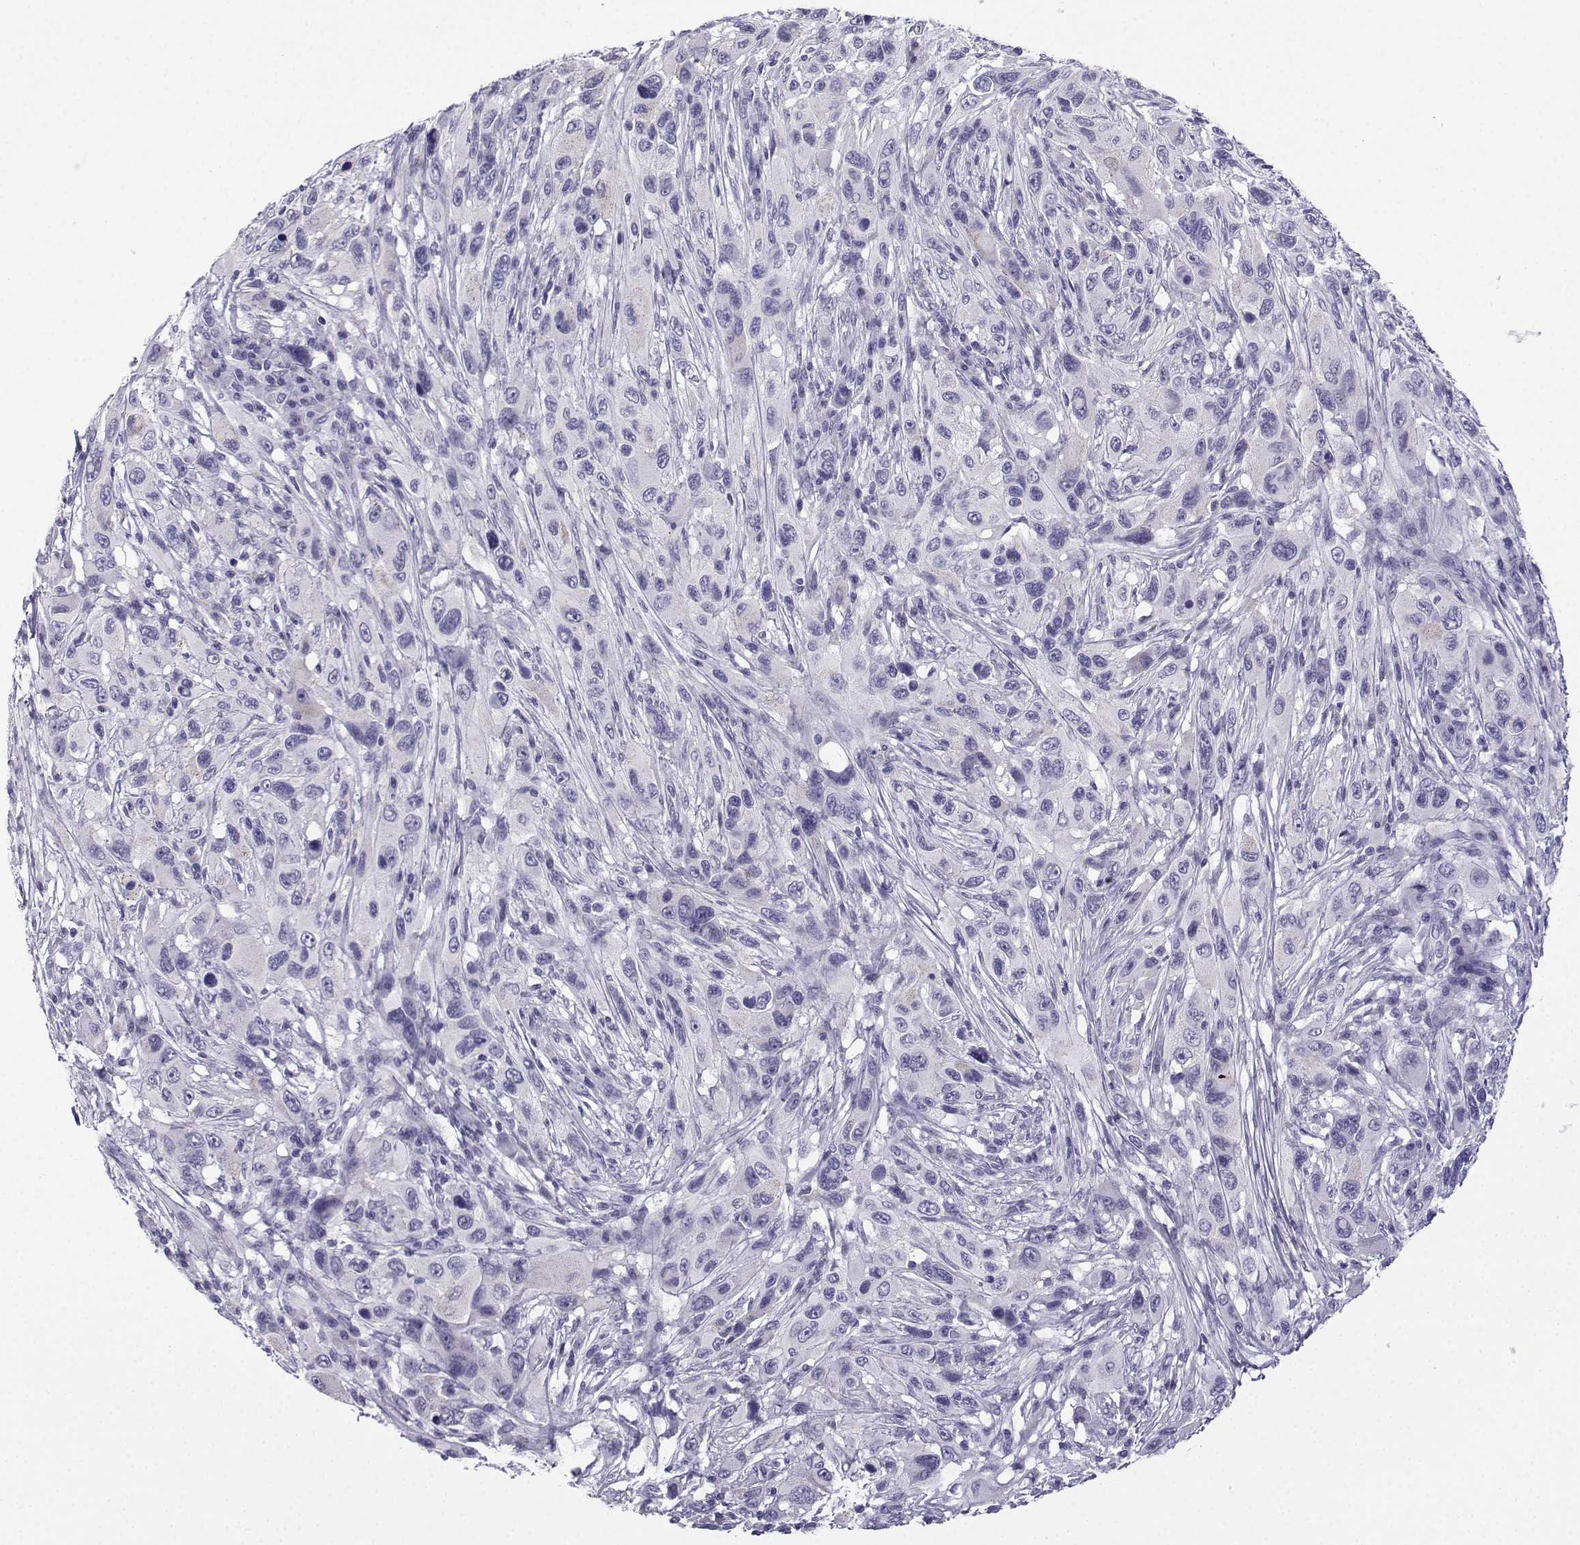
{"staining": {"intensity": "negative", "quantity": "none", "location": "none"}, "tissue": "melanoma", "cell_type": "Tumor cells", "image_type": "cancer", "snomed": [{"axis": "morphology", "description": "Malignant melanoma, NOS"}, {"axis": "topography", "description": "Skin"}], "caption": "The photomicrograph exhibits no significant expression in tumor cells of melanoma.", "gene": "ACRBP", "patient": {"sex": "male", "age": 53}}